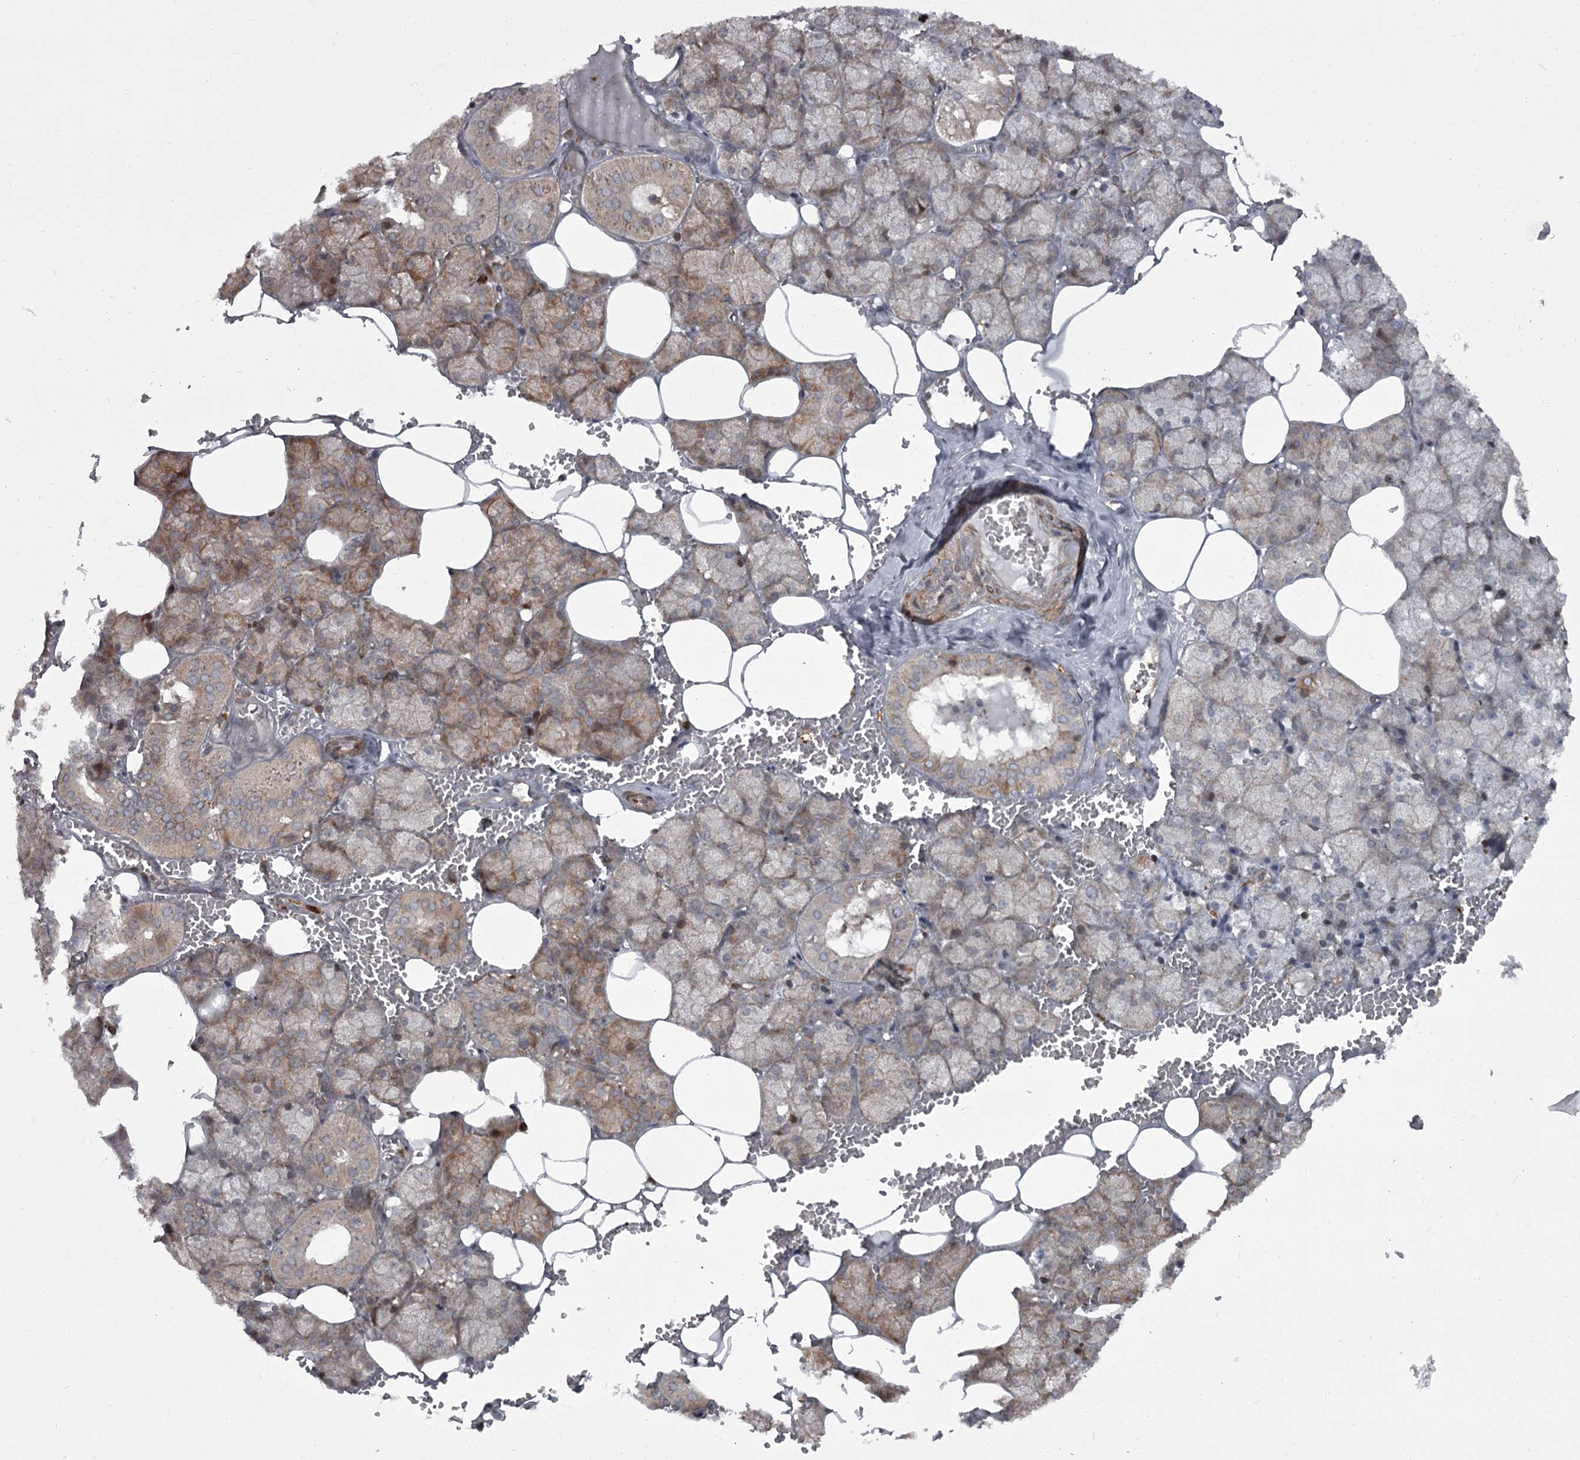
{"staining": {"intensity": "moderate", "quantity": "25%-75%", "location": "cytoplasmic/membranous"}, "tissue": "salivary gland", "cell_type": "Glandular cells", "image_type": "normal", "snomed": [{"axis": "morphology", "description": "Normal tissue, NOS"}, {"axis": "topography", "description": "Salivary gland"}], "caption": "Brown immunohistochemical staining in benign human salivary gland exhibits moderate cytoplasmic/membranous staining in about 25%-75% of glandular cells. (brown staining indicates protein expression, while blue staining denotes nuclei).", "gene": "THAP9", "patient": {"sex": "male", "age": 62}}